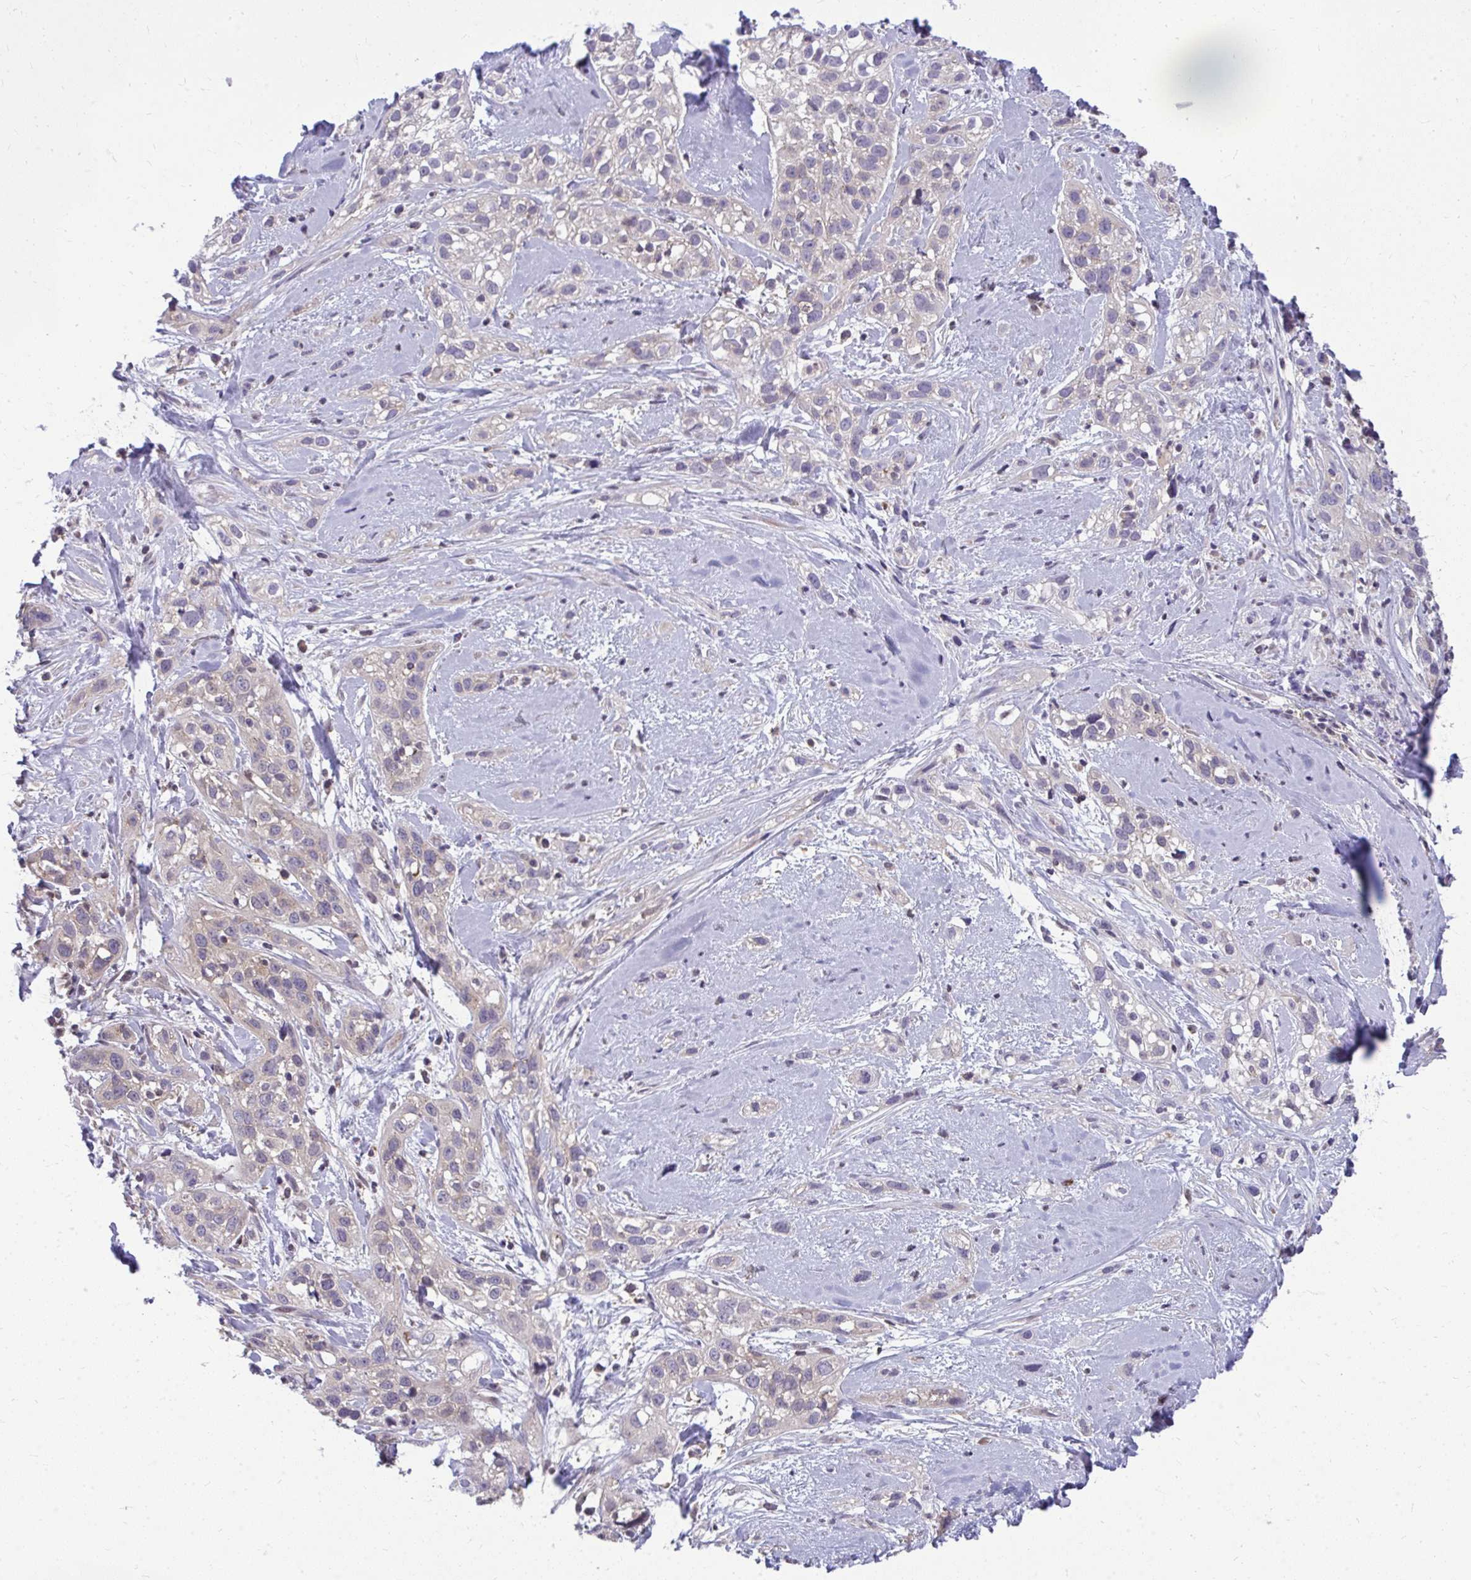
{"staining": {"intensity": "negative", "quantity": "none", "location": "none"}, "tissue": "skin cancer", "cell_type": "Tumor cells", "image_type": "cancer", "snomed": [{"axis": "morphology", "description": "Squamous cell carcinoma, NOS"}, {"axis": "topography", "description": "Skin"}], "caption": "A photomicrograph of squamous cell carcinoma (skin) stained for a protein shows no brown staining in tumor cells.", "gene": "HDHD2", "patient": {"sex": "male", "age": 82}}